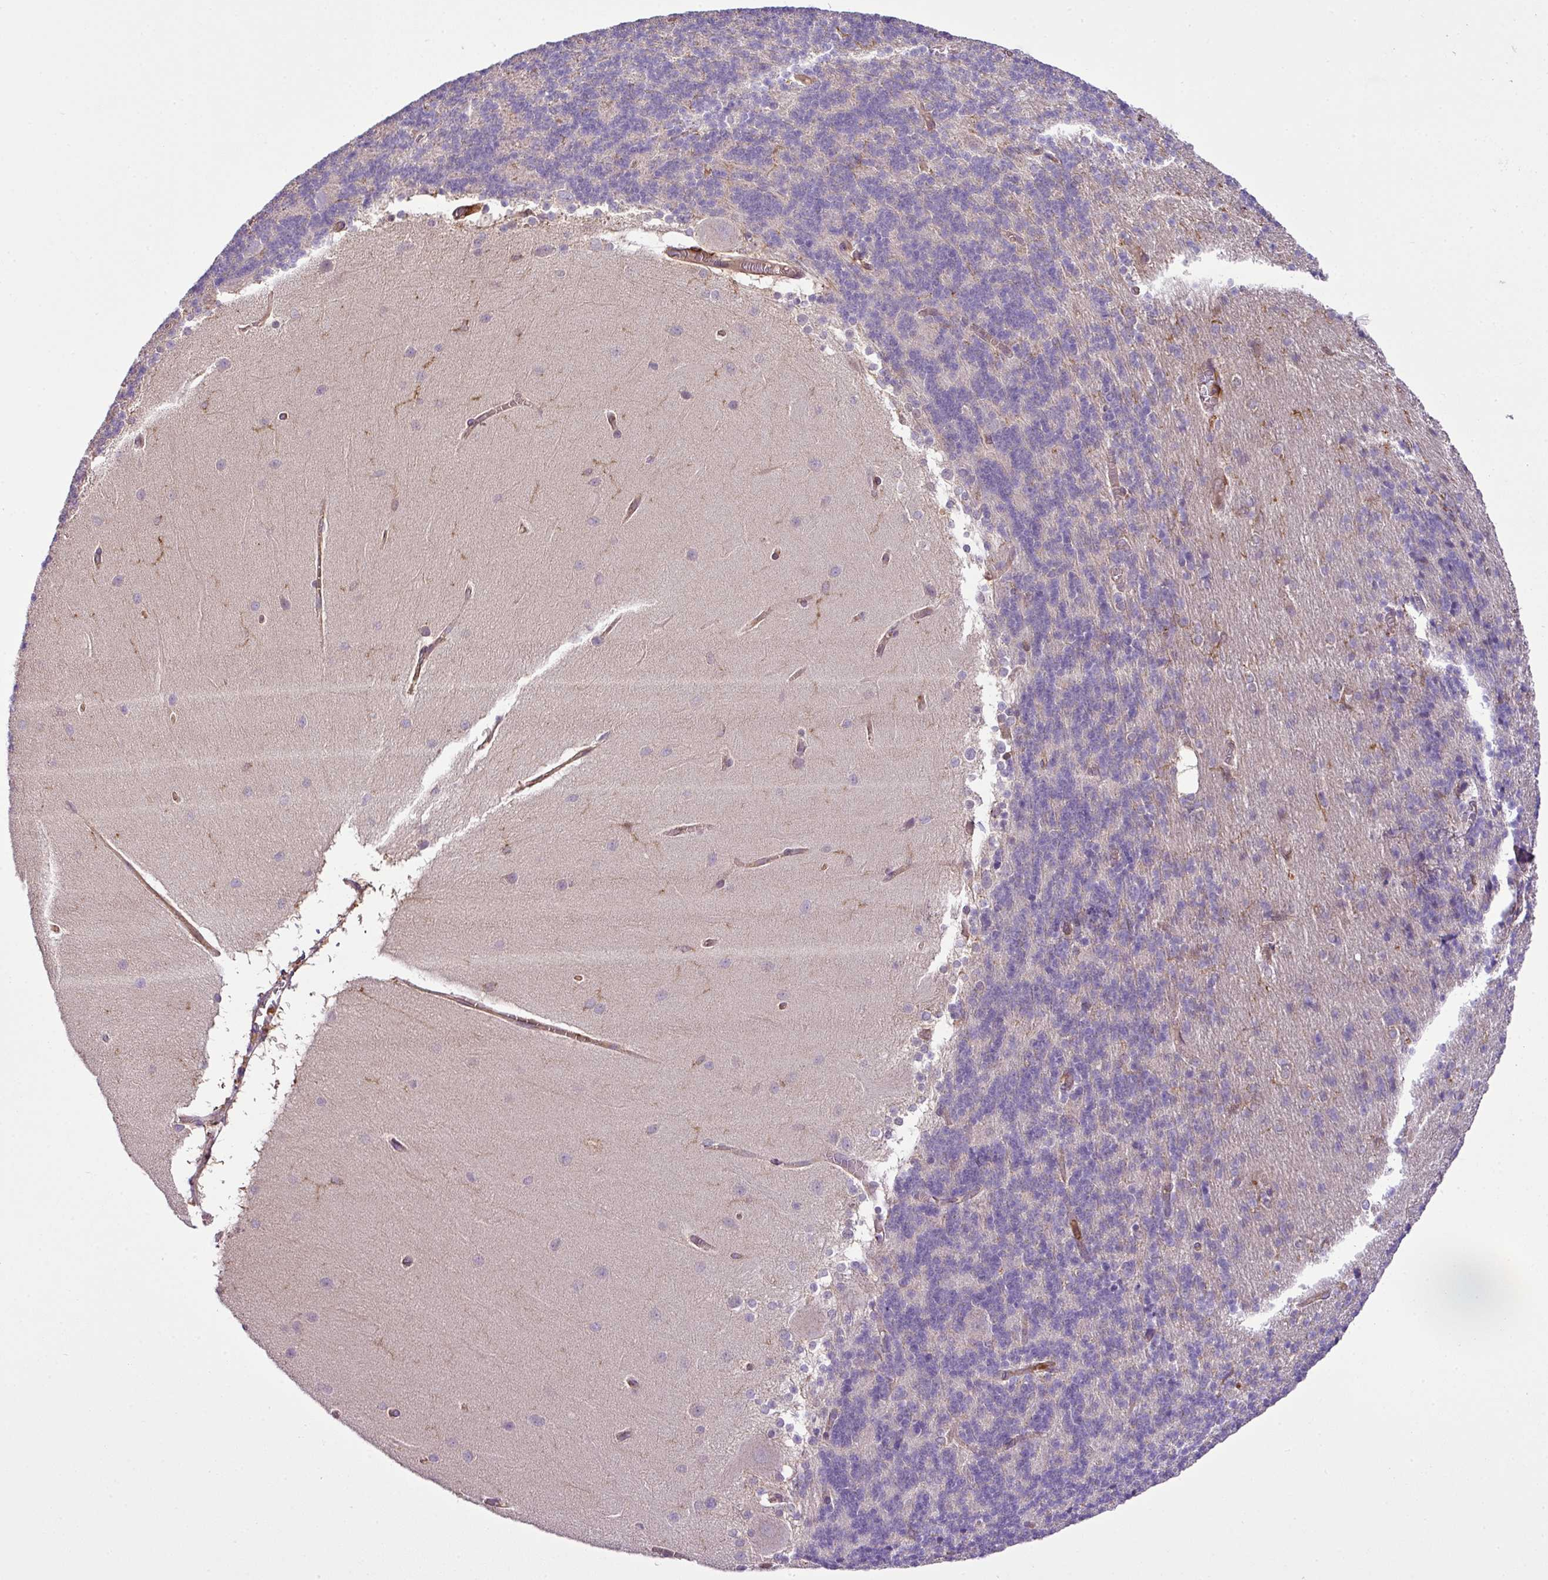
{"staining": {"intensity": "negative", "quantity": "none", "location": "none"}, "tissue": "cerebellum", "cell_type": "Cells in granular layer", "image_type": "normal", "snomed": [{"axis": "morphology", "description": "Normal tissue, NOS"}, {"axis": "topography", "description": "Cerebellum"}], "caption": "The photomicrograph reveals no significant positivity in cells in granular layer of cerebellum.", "gene": "PGAP6", "patient": {"sex": "female", "age": 54}}